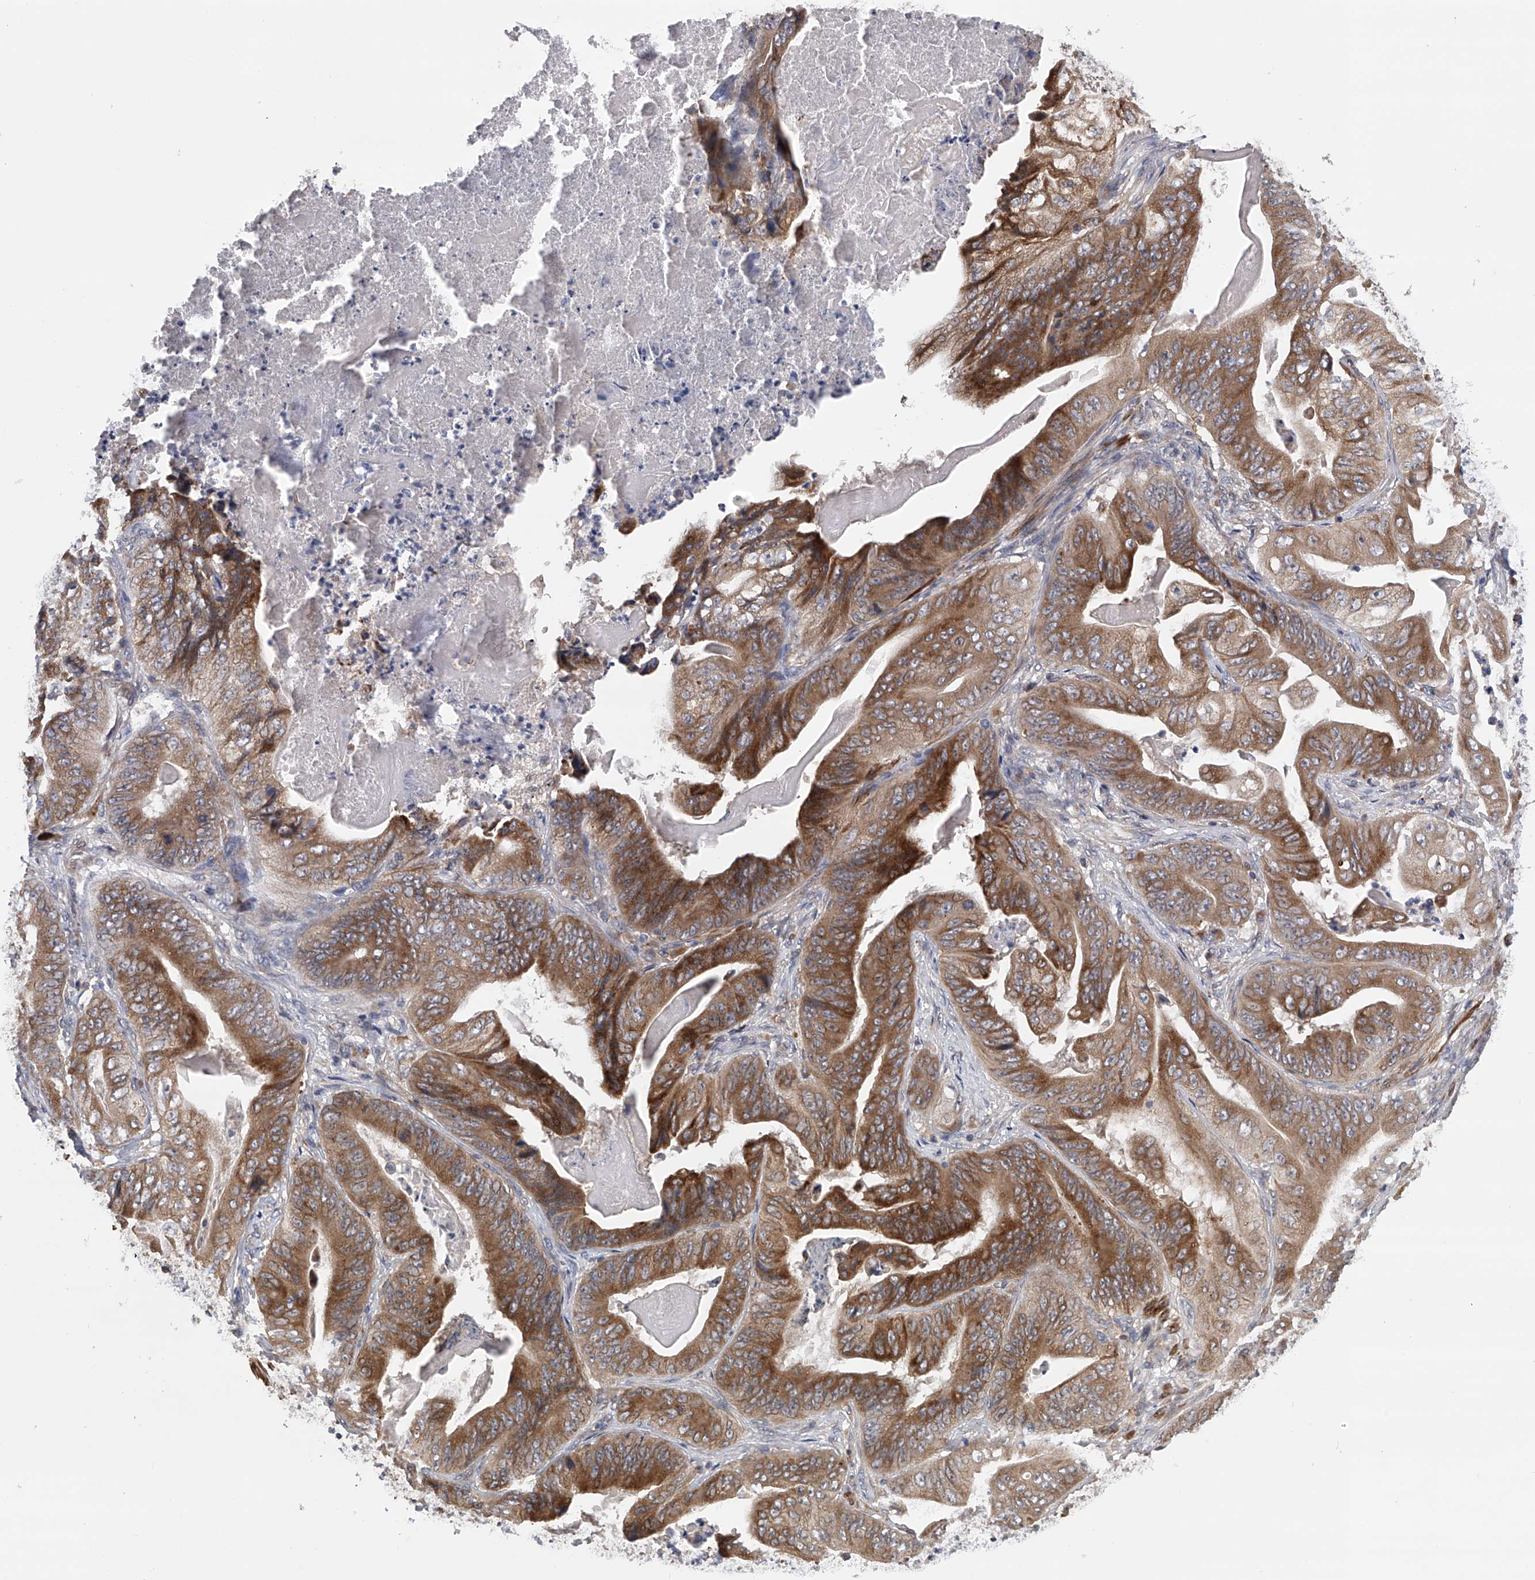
{"staining": {"intensity": "strong", "quantity": ">75%", "location": "cytoplasmic/membranous"}, "tissue": "stomach cancer", "cell_type": "Tumor cells", "image_type": "cancer", "snomed": [{"axis": "morphology", "description": "Adenocarcinoma, NOS"}, {"axis": "topography", "description": "Stomach"}], "caption": "Adenocarcinoma (stomach) stained with DAB (3,3'-diaminobenzidine) immunohistochemistry (IHC) reveals high levels of strong cytoplasmic/membranous expression in about >75% of tumor cells.", "gene": "SPOCK1", "patient": {"sex": "female", "age": 73}}